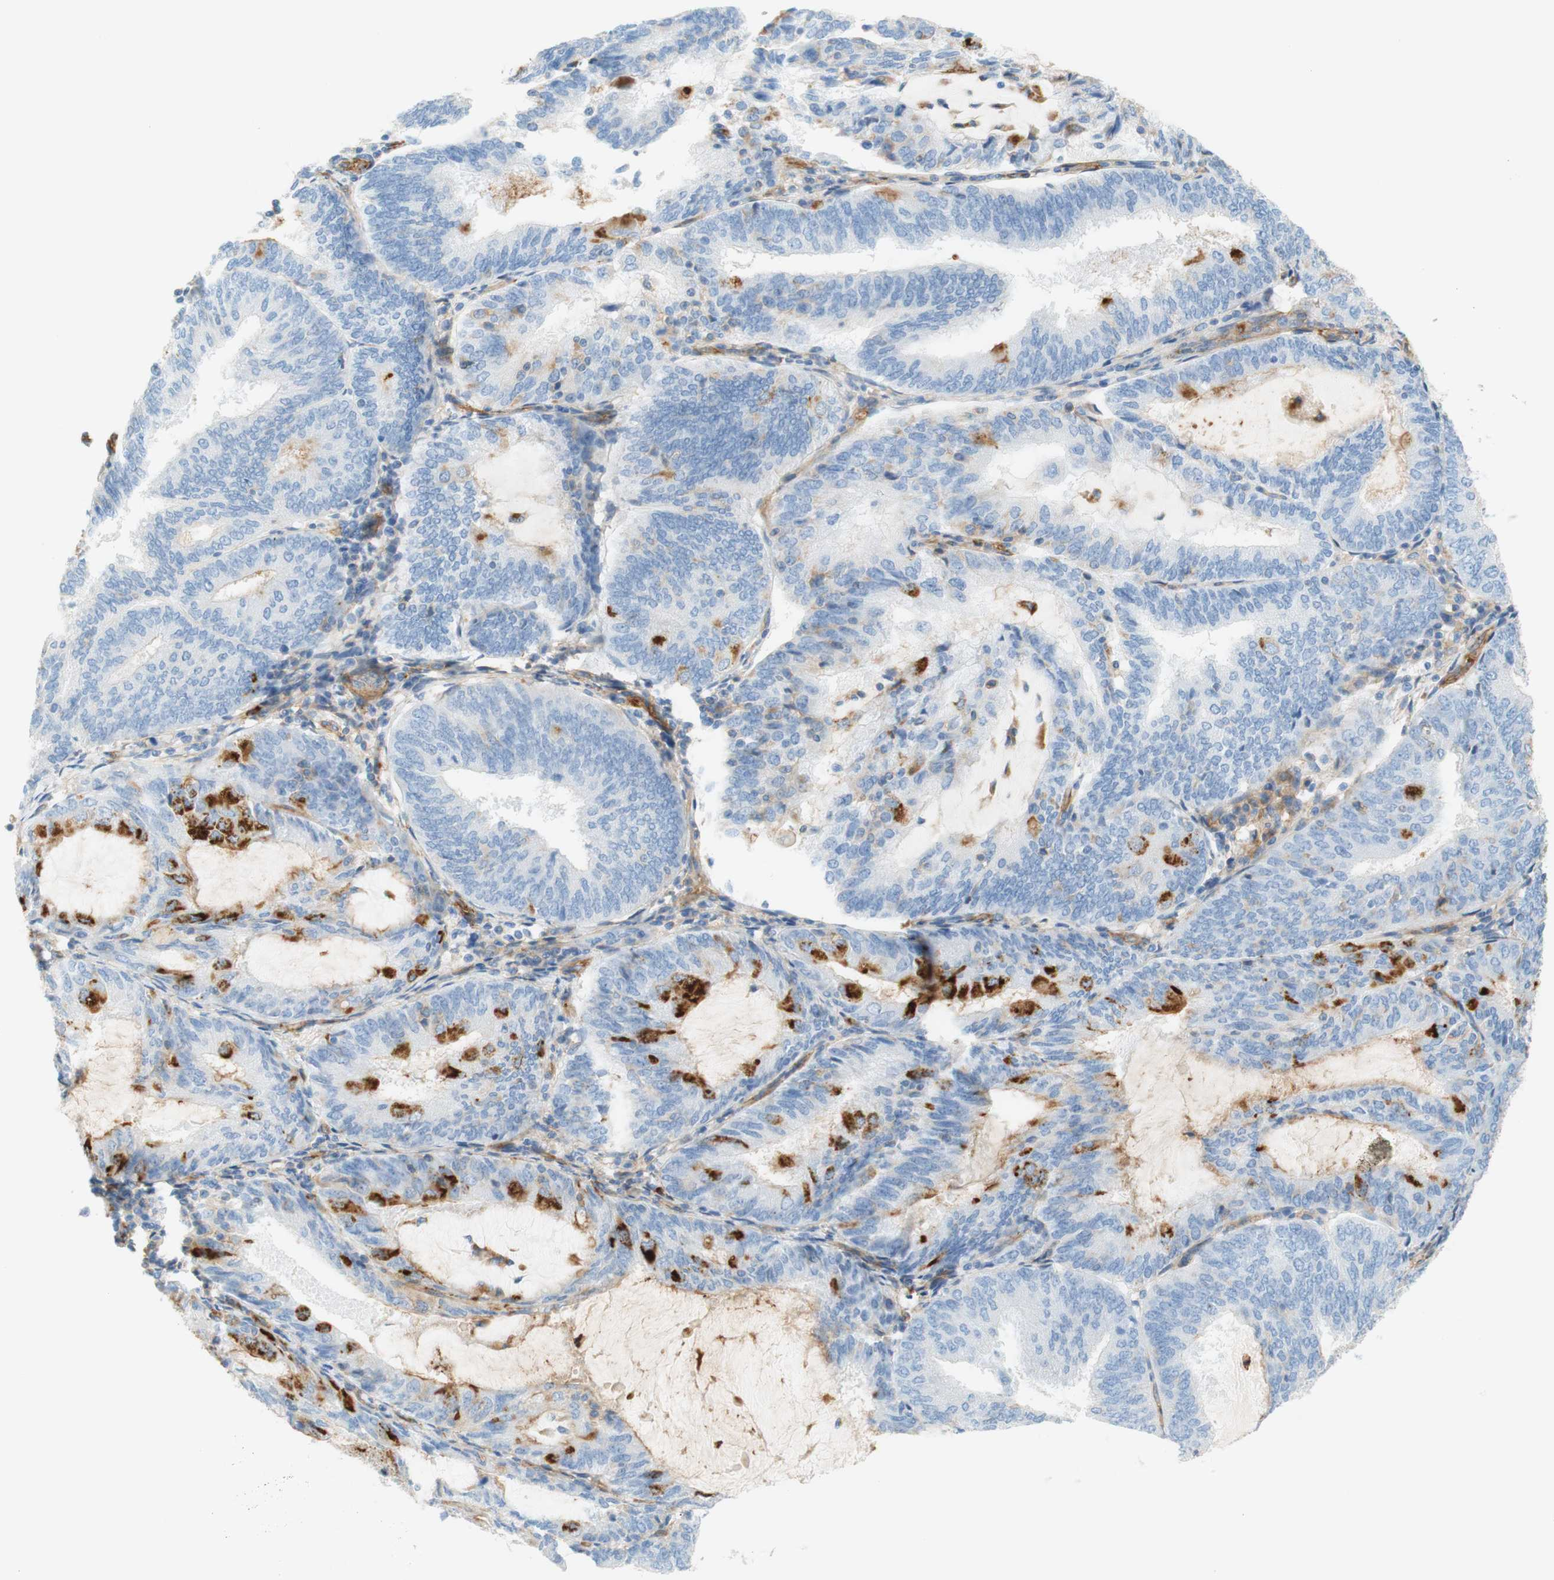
{"staining": {"intensity": "moderate", "quantity": "<25%", "location": "cytoplasmic/membranous"}, "tissue": "endometrial cancer", "cell_type": "Tumor cells", "image_type": "cancer", "snomed": [{"axis": "morphology", "description": "Adenocarcinoma, NOS"}, {"axis": "topography", "description": "Endometrium"}], "caption": "A micrograph of human endometrial adenocarcinoma stained for a protein demonstrates moderate cytoplasmic/membranous brown staining in tumor cells. (brown staining indicates protein expression, while blue staining denotes nuclei).", "gene": "STOM", "patient": {"sex": "female", "age": 81}}